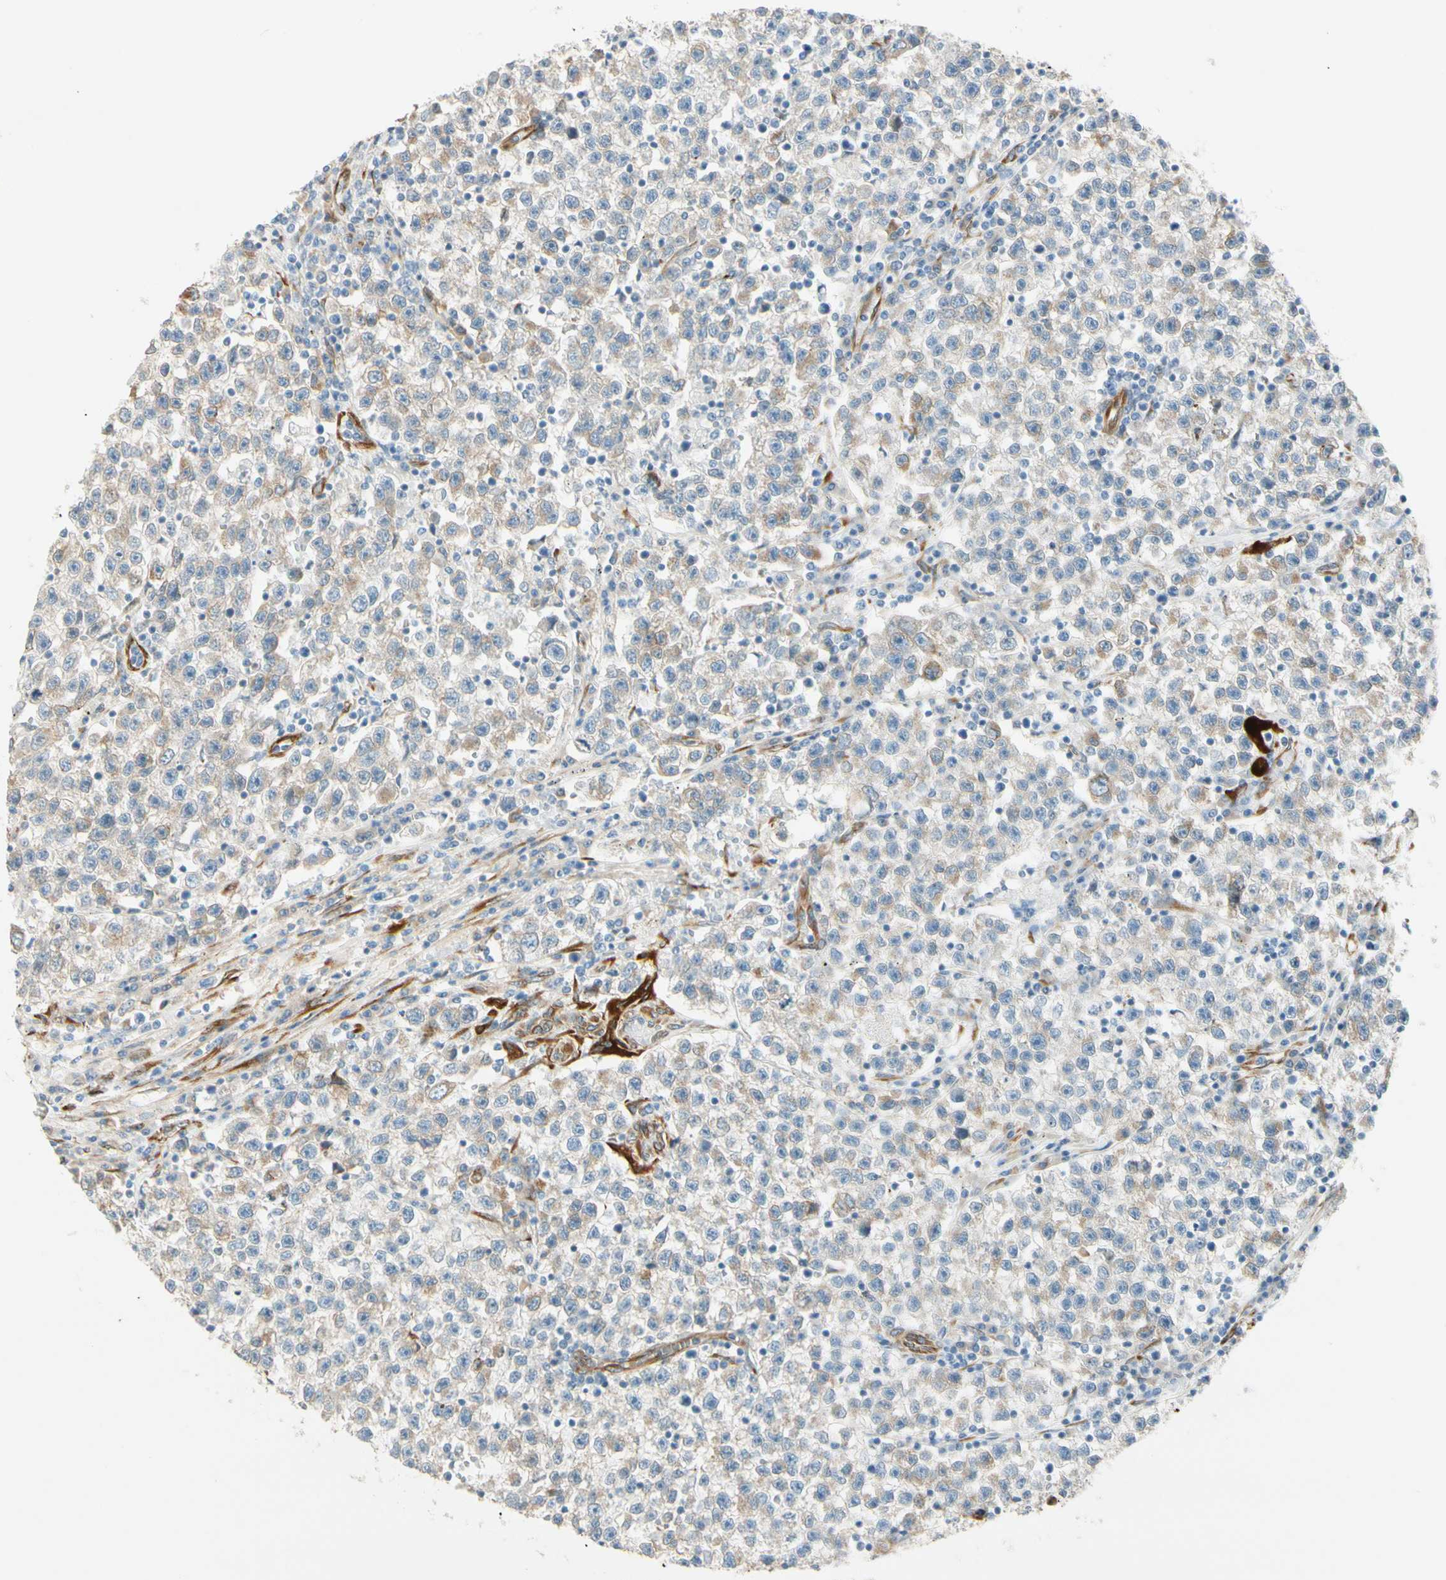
{"staining": {"intensity": "weak", "quantity": ">75%", "location": "cytoplasmic/membranous"}, "tissue": "testis cancer", "cell_type": "Tumor cells", "image_type": "cancer", "snomed": [{"axis": "morphology", "description": "Seminoma, NOS"}, {"axis": "topography", "description": "Testis"}], "caption": "DAB (3,3'-diaminobenzidine) immunohistochemical staining of seminoma (testis) shows weak cytoplasmic/membranous protein positivity in about >75% of tumor cells.", "gene": "FKBP7", "patient": {"sex": "male", "age": 22}}